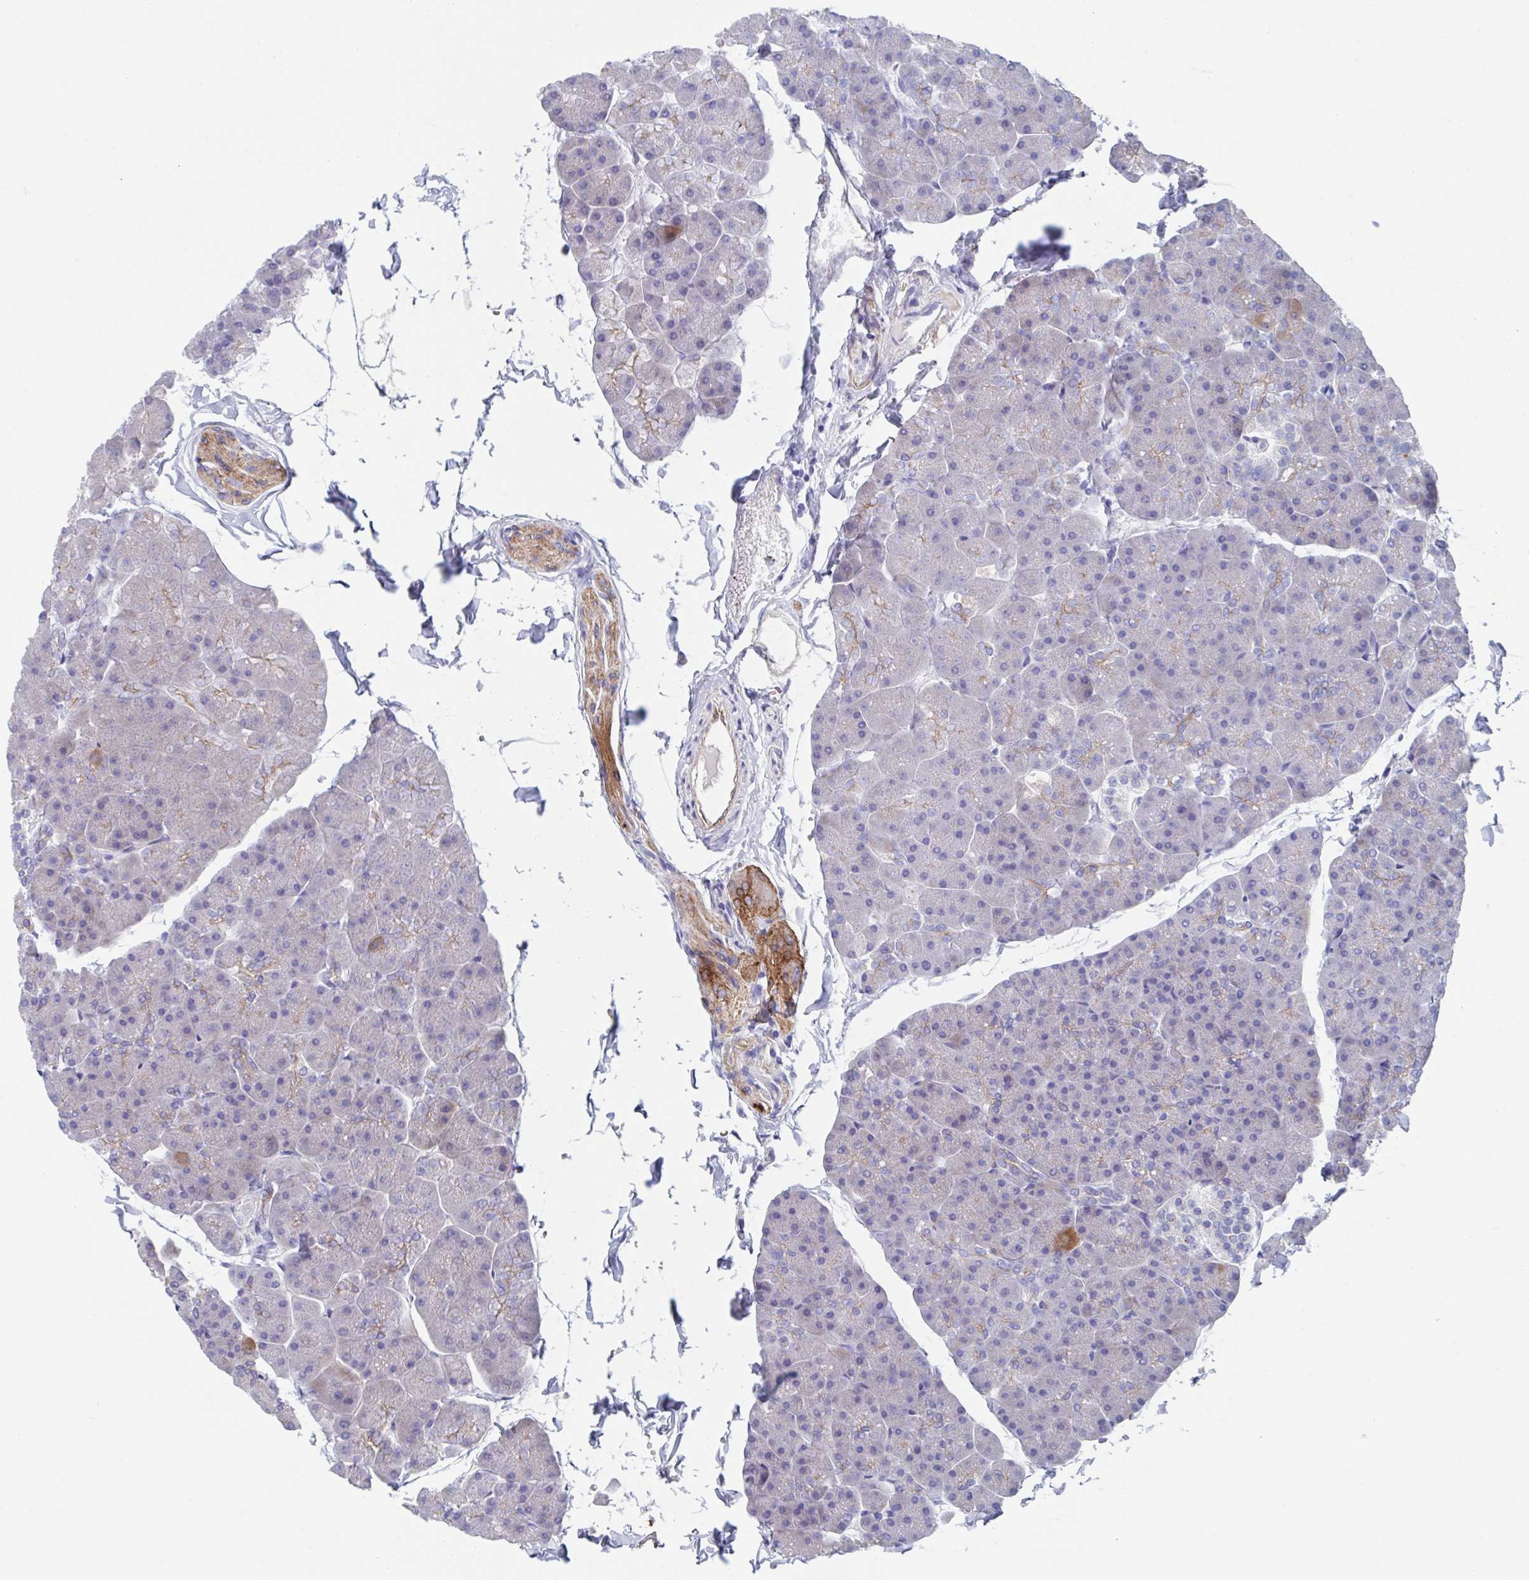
{"staining": {"intensity": "strong", "quantity": "<25%", "location": "cytoplasmic/membranous"}, "tissue": "pancreas", "cell_type": "Exocrine glandular cells", "image_type": "normal", "snomed": [{"axis": "morphology", "description": "Normal tissue, NOS"}, {"axis": "topography", "description": "Pancreas"}], "caption": "A medium amount of strong cytoplasmic/membranous expression is seen in about <25% of exocrine glandular cells in normal pancreas.", "gene": "CDH2", "patient": {"sex": "male", "age": 35}}